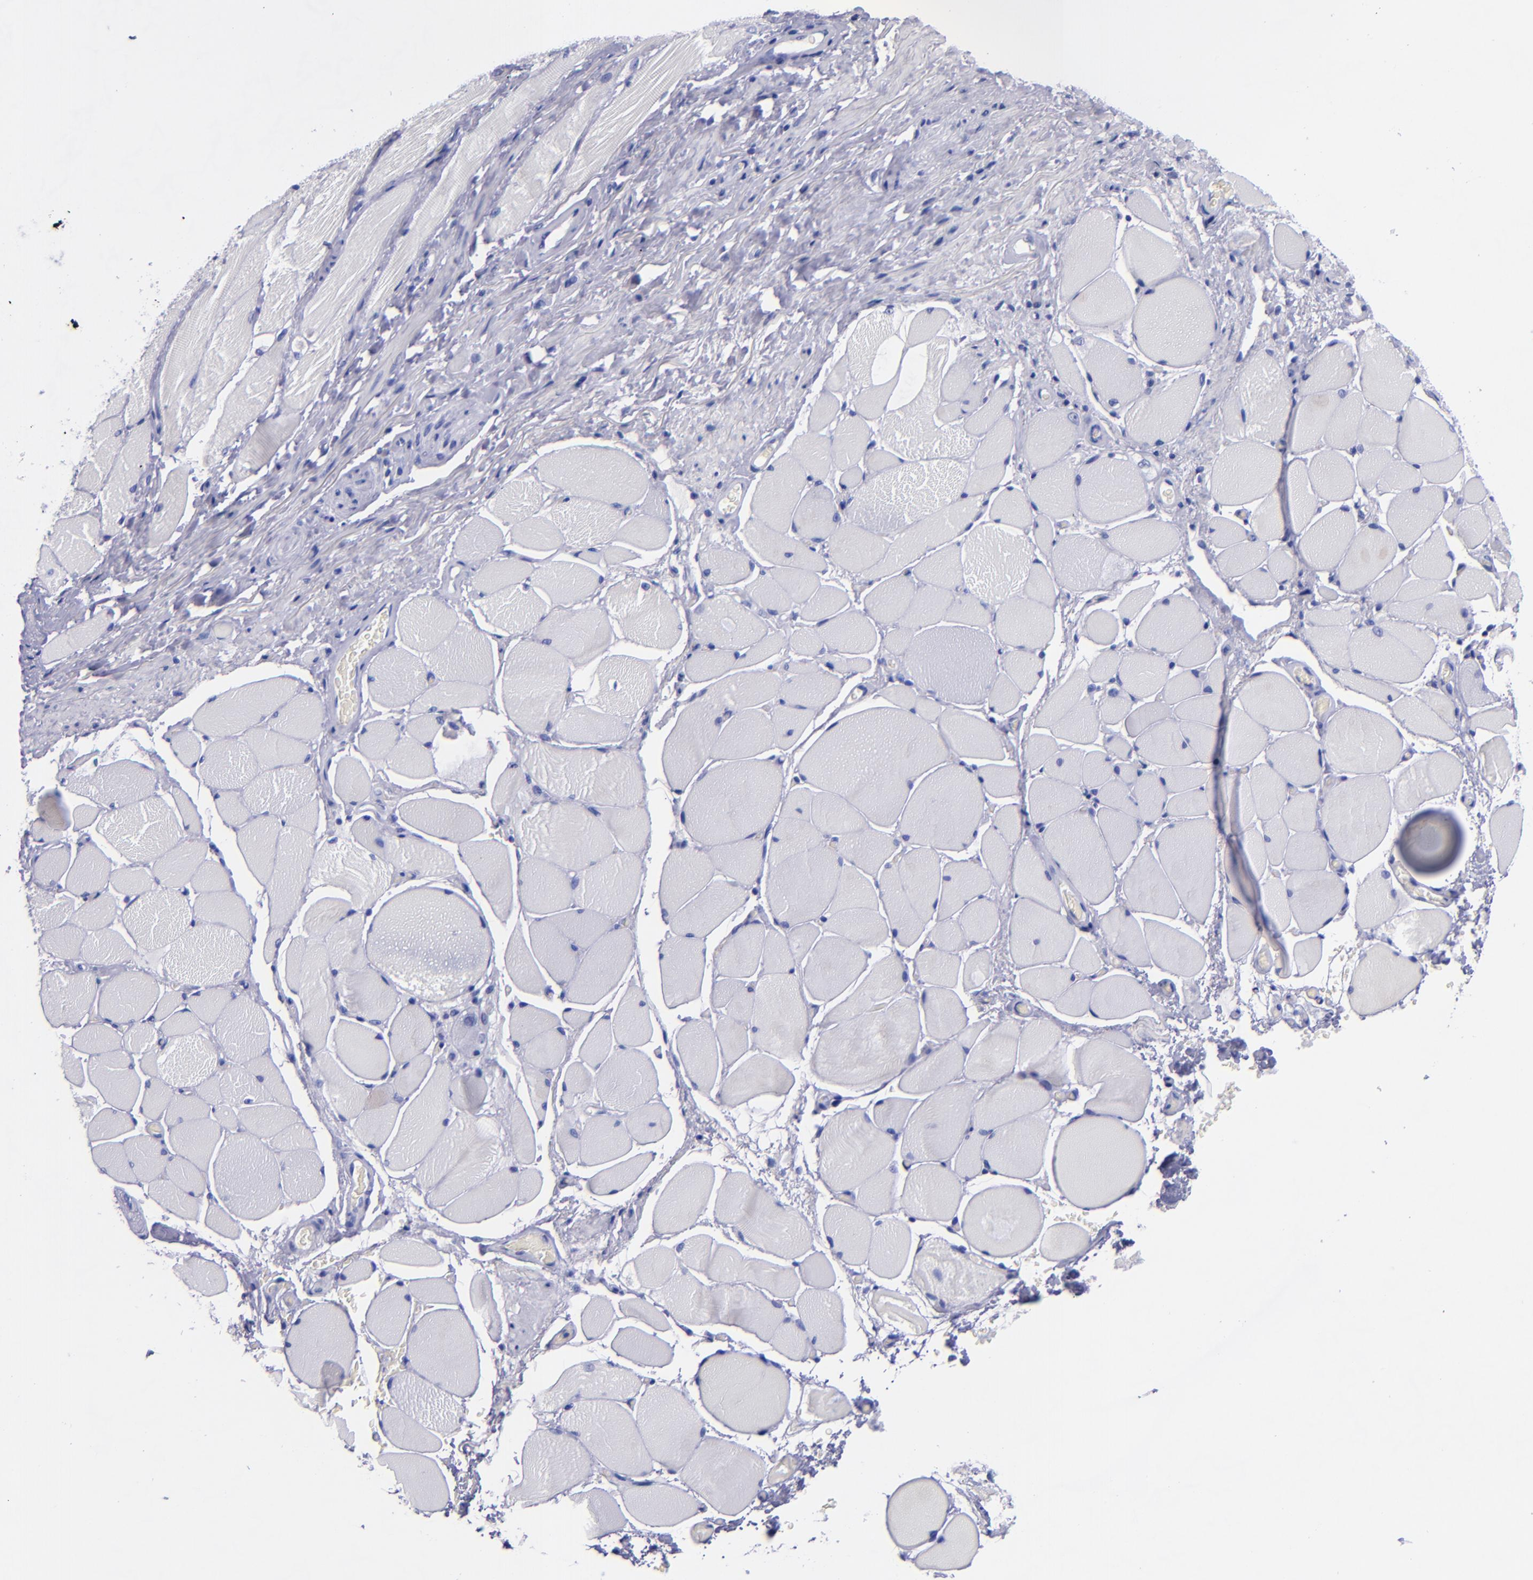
{"staining": {"intensity": "negative", "quantity": "none", "location": "none"}, "tissue": "esophagus", "cell_type": "Squamous epithelial cells", "image_type": "normal", "snomed": [{"axis": "morphology", "description": "Normal tissue, NOS"}, {"axis": "topography", "description": "Esophagus"}], "caption": "DAB (3,3'-diaminobenzidine) immunohistochemical staining of normal esophagus exhibits no significant staining in squamous epithelial cells. (DAB immunohistochemistry (IHC) with hematoxylin counter stain).", "gene": "SV2A", "patient": {"sex": "female", "age": 61}}